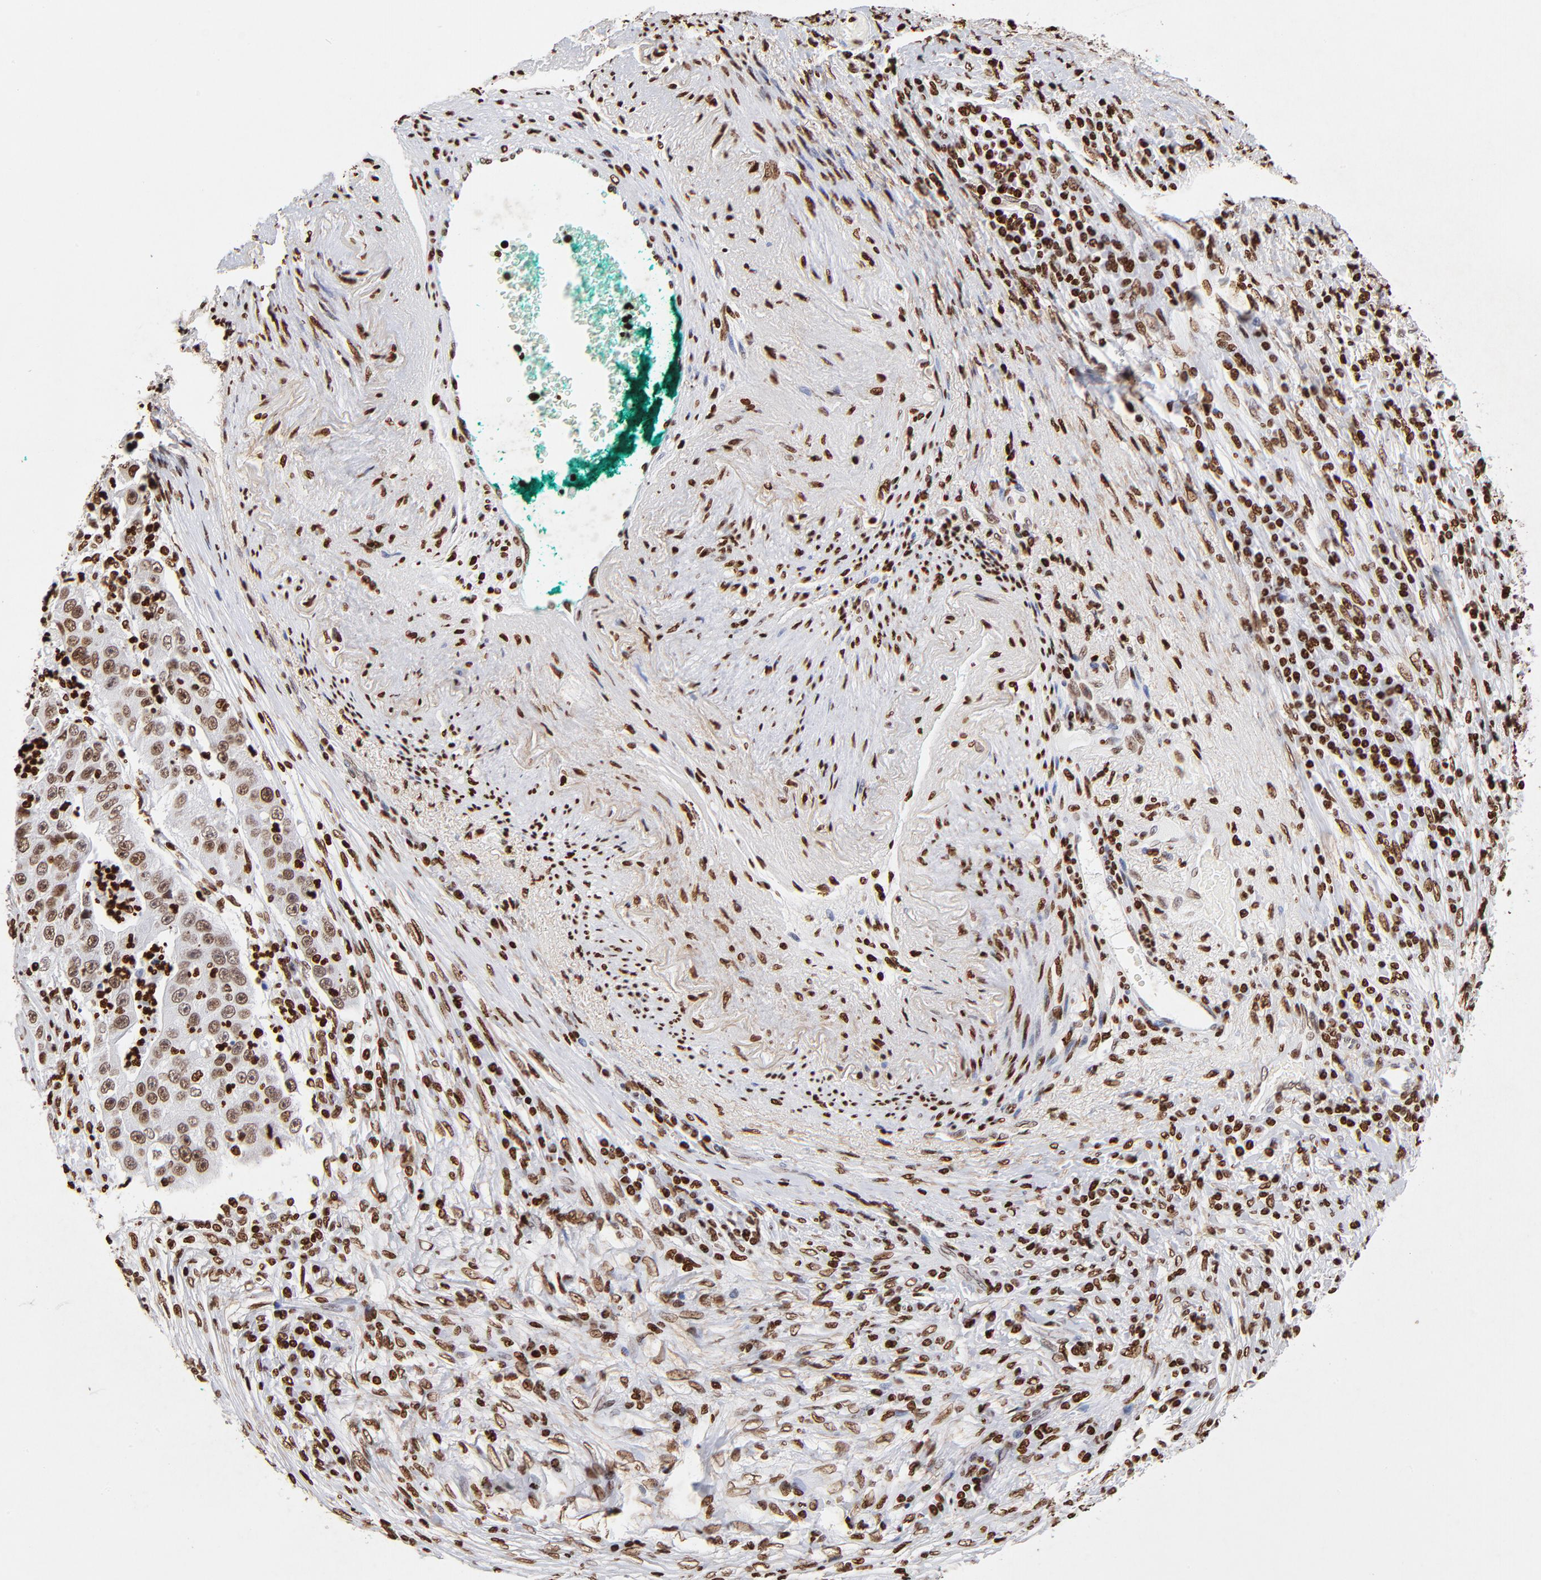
{"staining": {"intensity": "strong", "quantity": ">75%", "location": "nuclear"}, "tissue": "lung cancer", "cell_type": "Tumor cells", "image_type": "cancer", "snomed": [{"axis": "morphology", "description": "Squamous cell carcinoma, NOS"}, {"axis": "topography", "description": "Lung"}], "caption": "Protein expression analysis of human squamous cell carcinoma (lung) reveals strong nuclear positivity in about >75% of tumor cells. (Stains: DAB in brown, nuclei in blue, Microscopy: brightfield microscopy at high magnification).", "gene": "FBH1", "patient": {"sex": "male", "age": 64}}